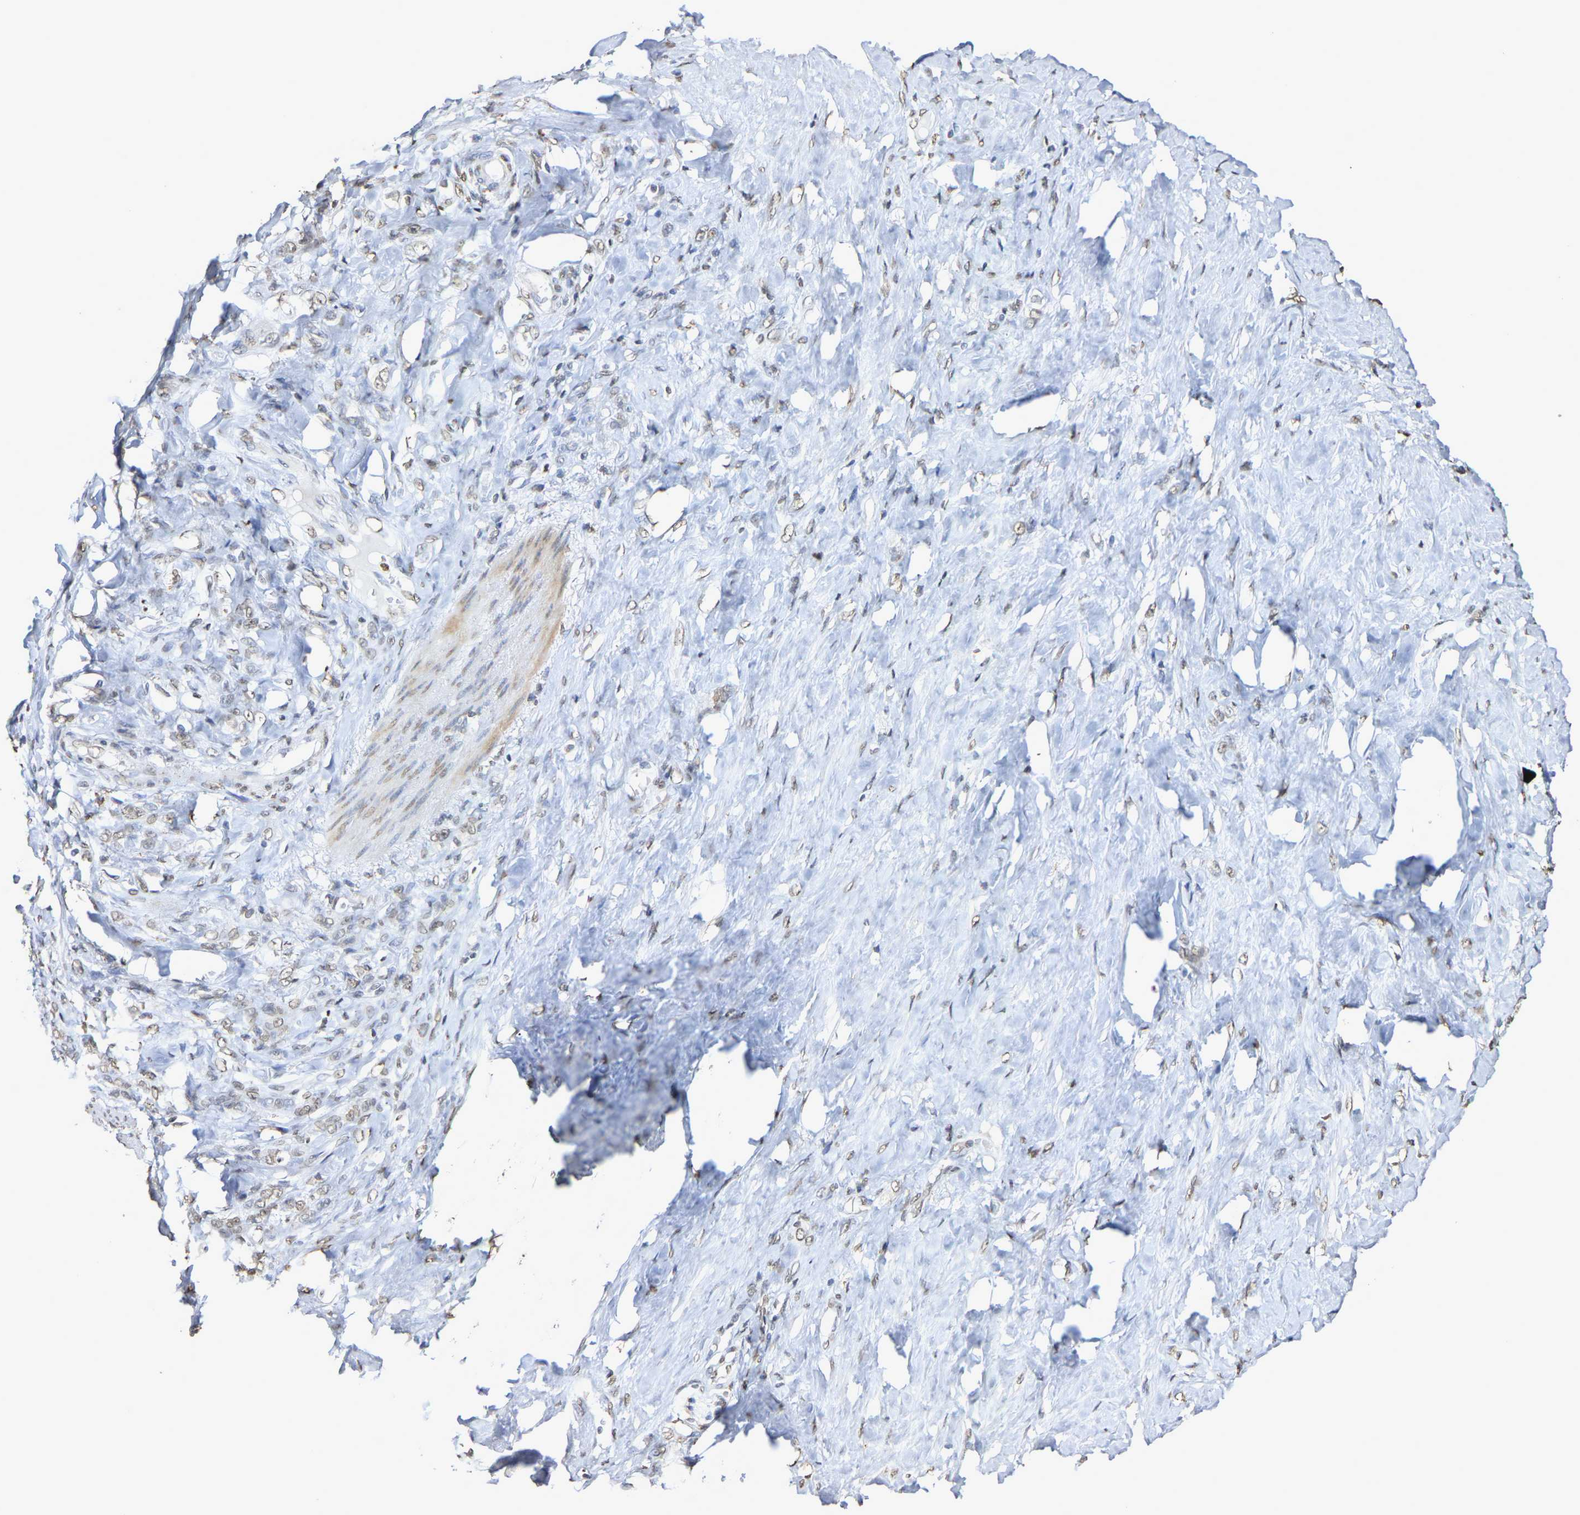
{"staining": {"intensity": "negative", "quantity": "none", "location": "none"}, "tissue": "stomach cancer", "cell_type": "Tumor cells", "image_type": "cancer", "snomed": [{"axis": "morphology", "description": "Adenocarcinoma, NOS"}, {"axis": "topography", "description": "Stomach"}], "caption": "Tumor cells show no significant positivity in stomach cancer.", "gene": "ATF4", "patient": {"sex": "male", "age": 82}}